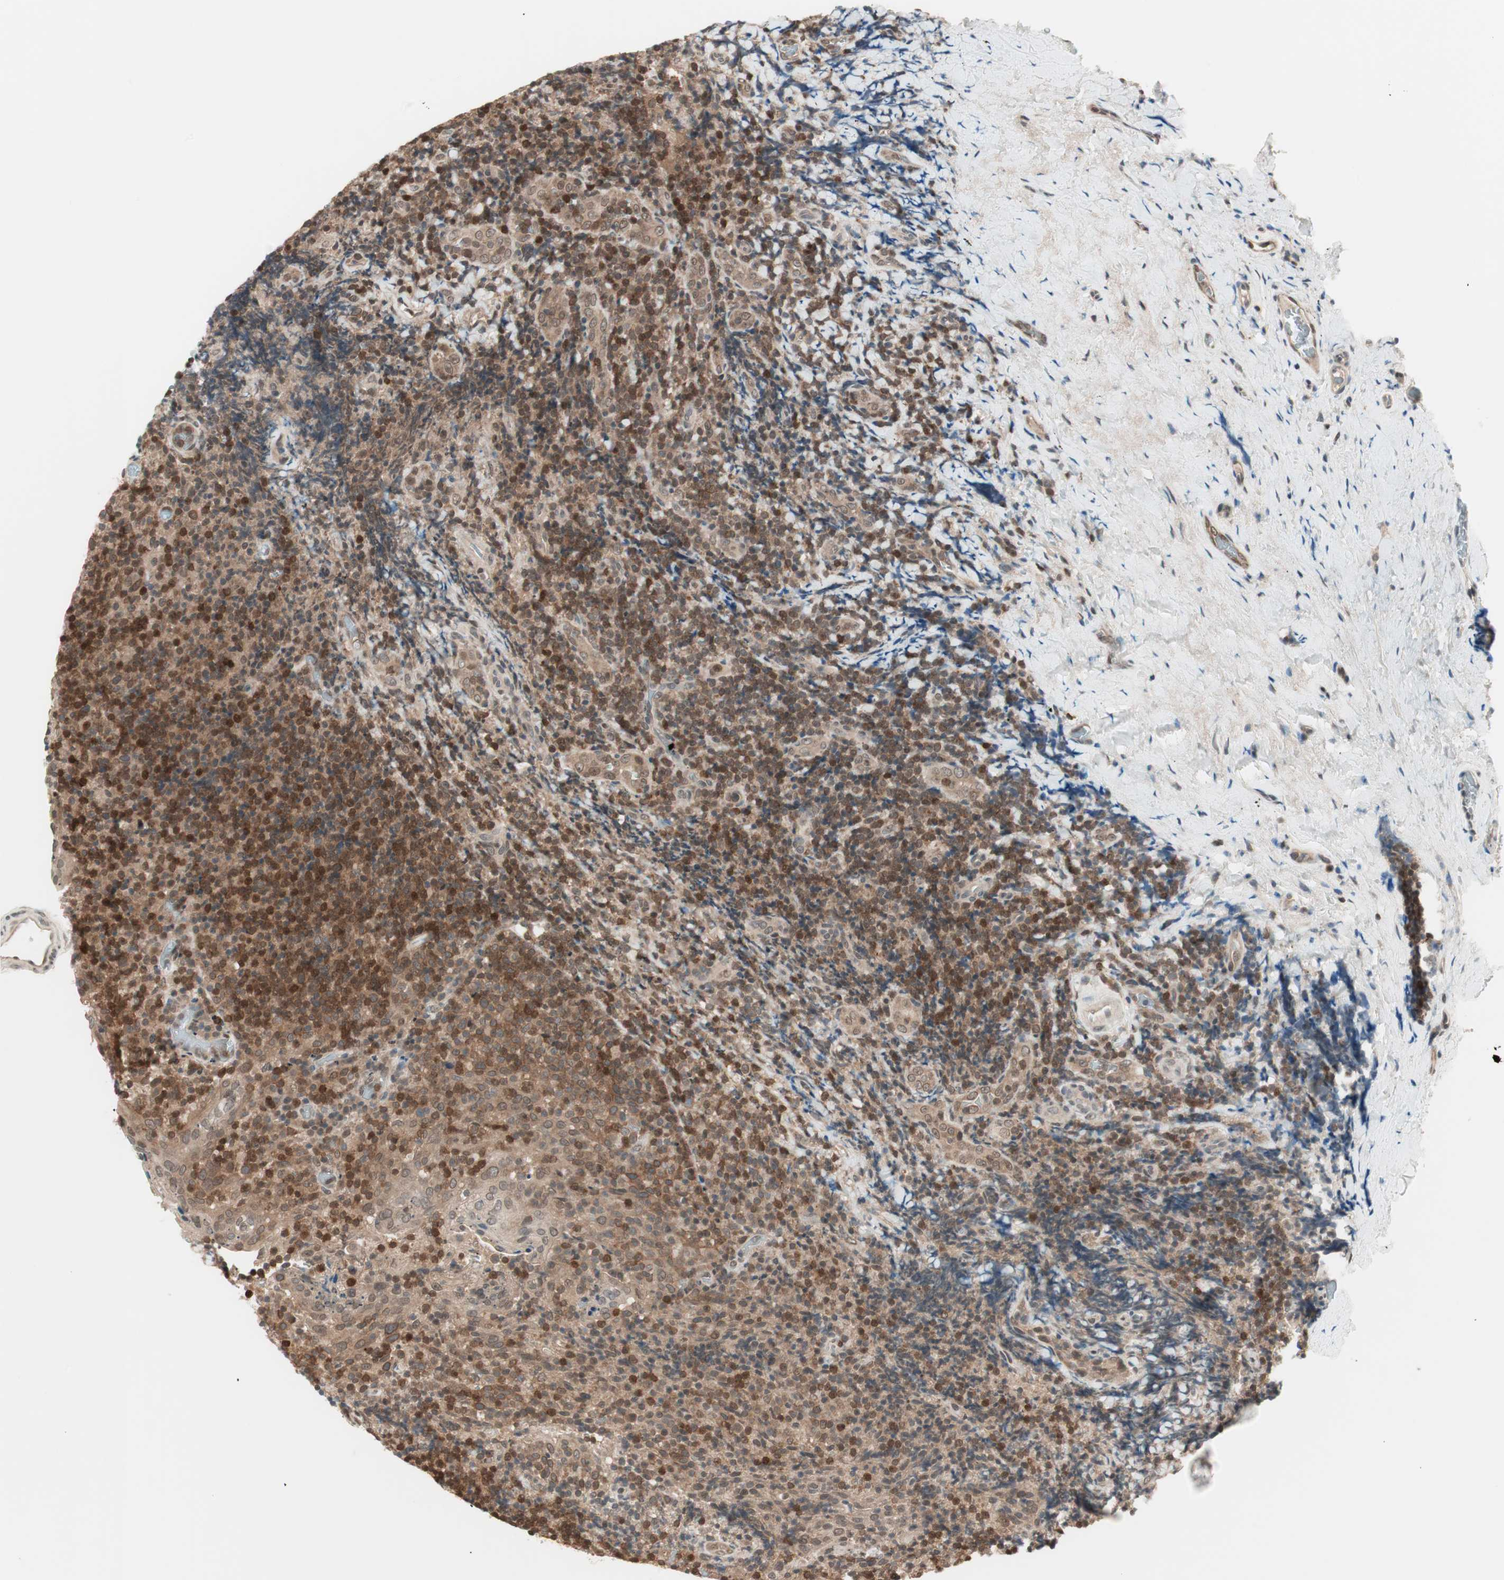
{"staining": {"intensity": "moderate", "quantity": ">75%", "location": "nuclear"}, "tissue": "lymphoma", "cell_type": "Tumor cells", "image_type": "cancer", "snomed": [{"axis": "morphology", "description": "Malignant lymphoma, non-Hodgkin's type, High grade"}, {"axis": "topography", "description": "Tonsil"}], "caption": "An image showing moderate nuclear staining in about >75% of tumor cells in malignant lymphoma, non-Hodgkin's type (high-grade), as visualized by brown immunohistochemical staining.", "gene": "UBE2I", "patient": {"sex": "female", "age": 36}}